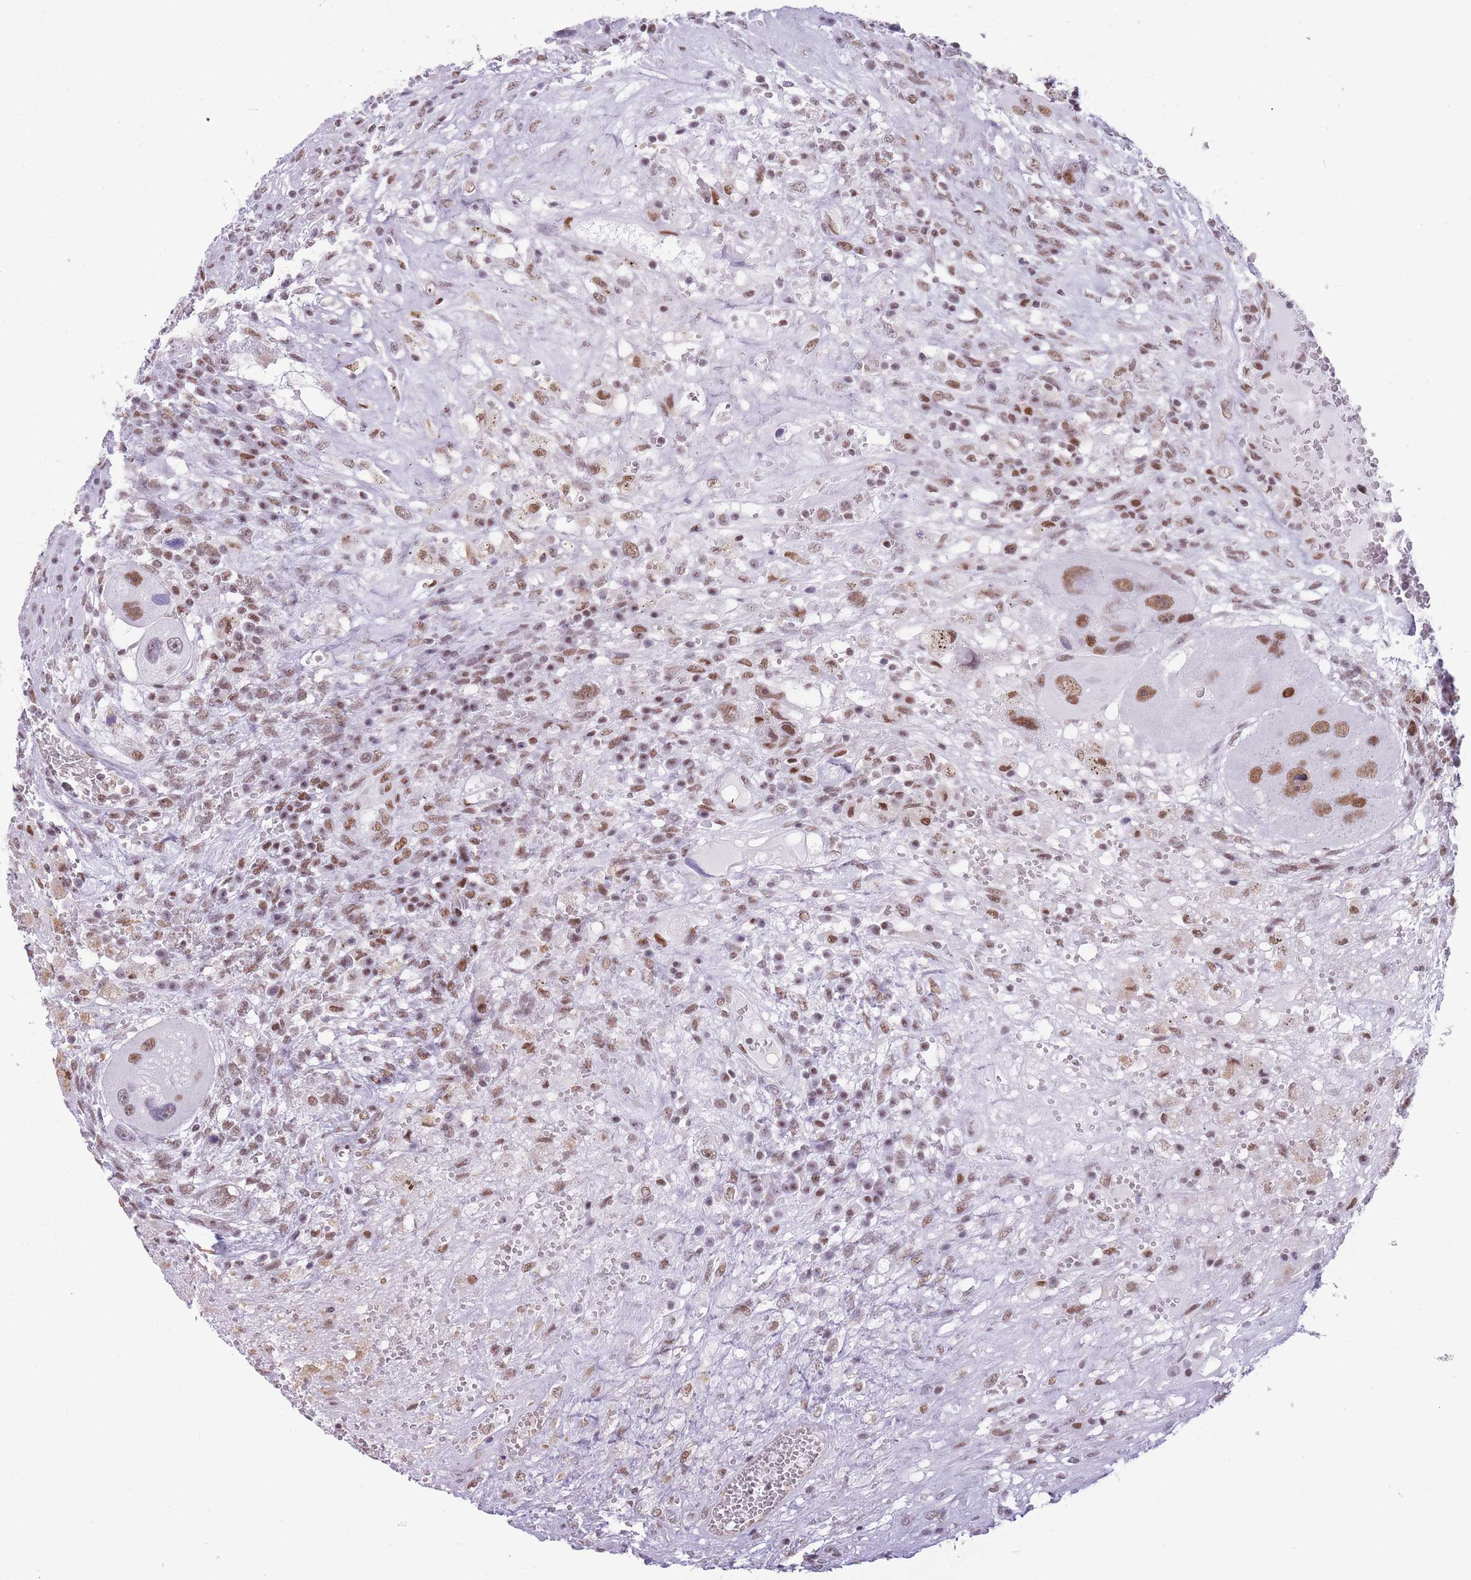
{"staining": {"intensity": "moderate", "quantity": ">75%", "location": "nuclear"}, "tissue": "testis cancer", "cell_type": "Tumor cells", "image_type": "cancer", "snomed": [{"axis": "morphology", "description": "Carcinoma, Embryonal, NOS"}, {"axis": "topography", "description": "Testis"}], "caption": "Testis cancer was stained to show a protein in brown. There is medium levels of moderate nuclear staining in approximately >75% of tumor cells.", "gene": "HNRNPUL1", "patient": {"sex": "male", "age": 26}}